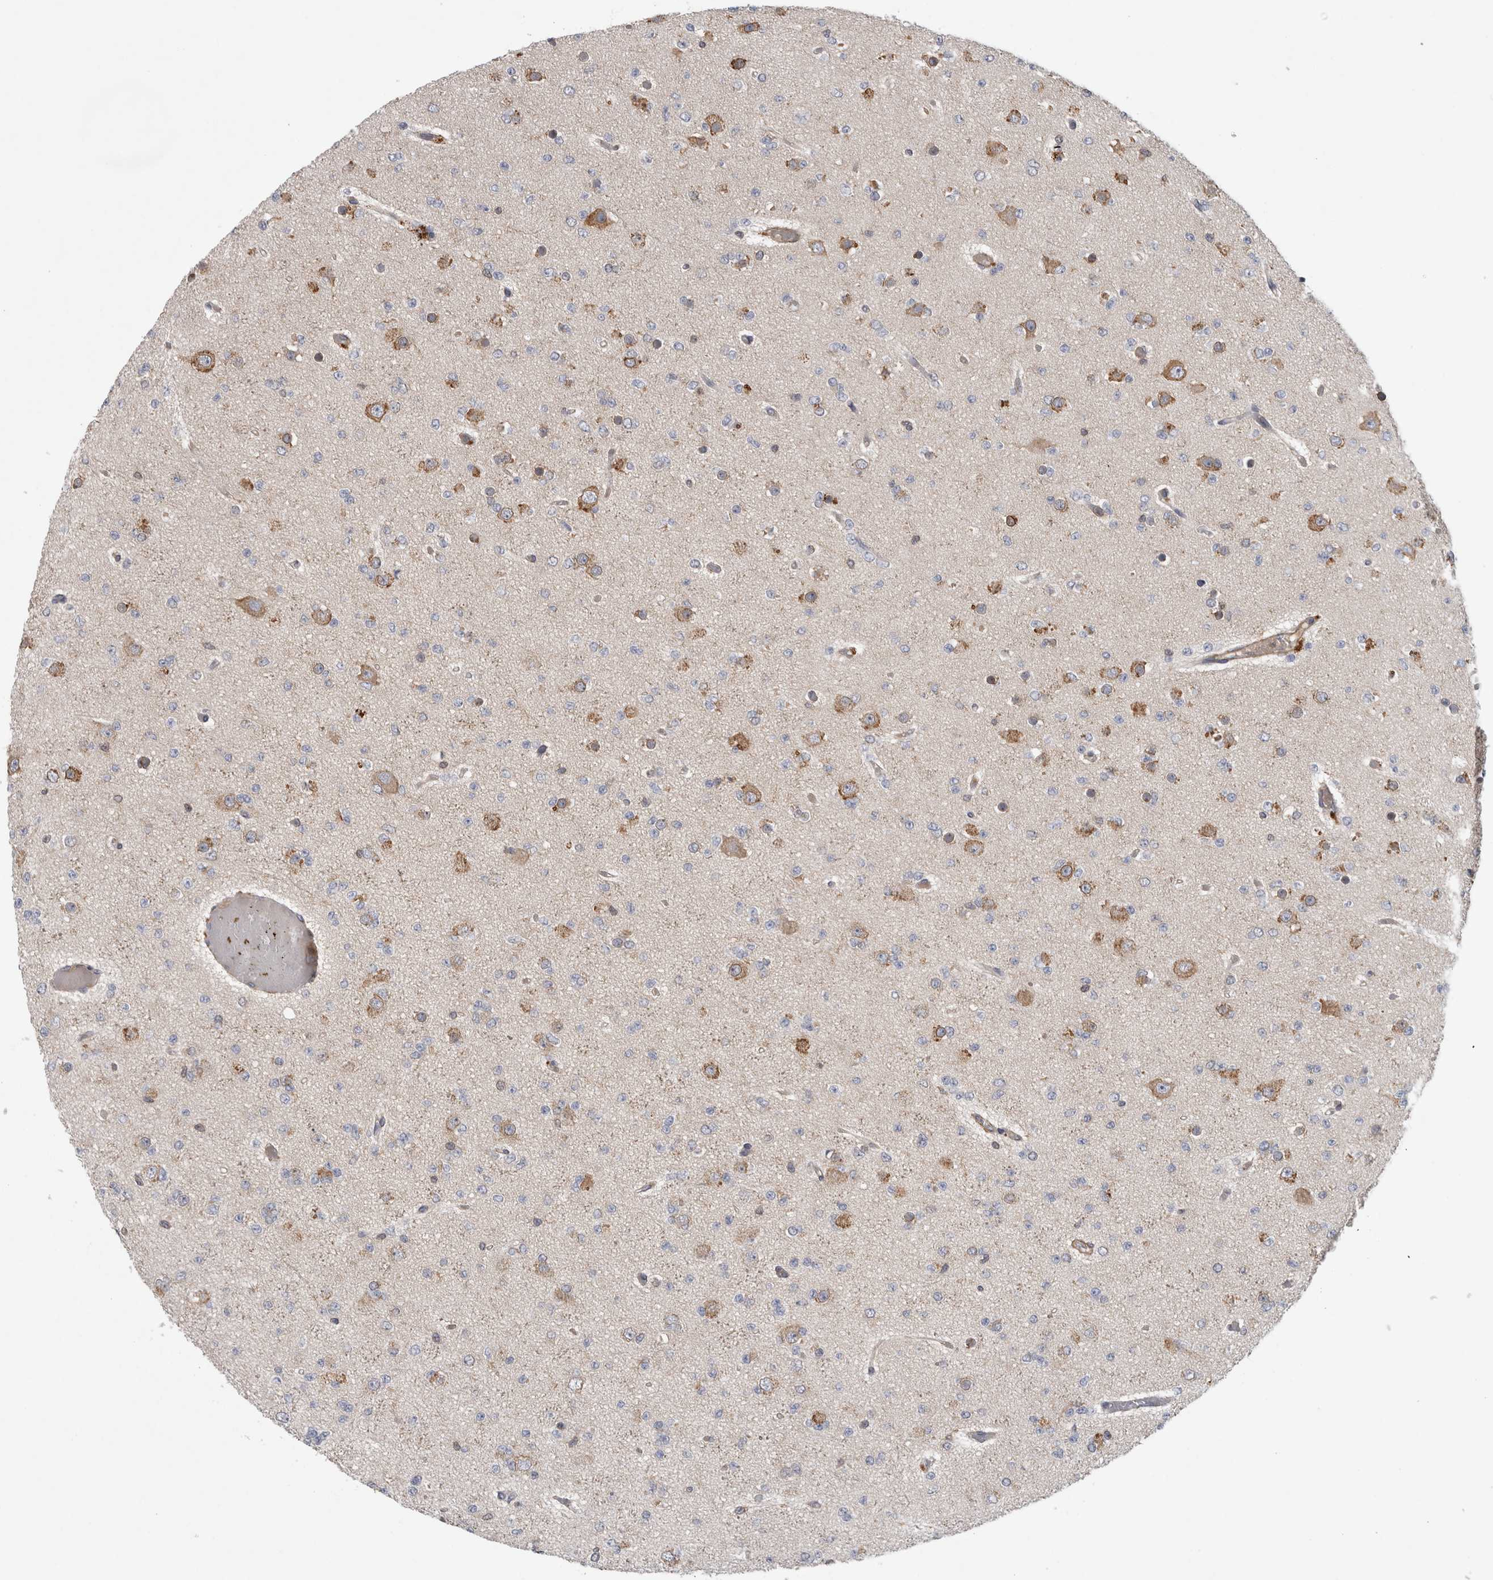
{"staining": {"intensity": "moderate", "quantity": "<25%", "location": "cytoplasmic/membranous"}, "tissue": "glioma", "cell_type": "Tumor cells", "image_type": "cancer", "snomed": [{"axis": "morphology", "description": "Glioma, malignant, Low grade"}, {"axis": "topography", "description": "Brain"}], "caption": "Immunohistochemistry of human low-grade glioma (malignant) exhibits low levels of moderate cytoplasmic/membranous expression in approximately <25% of tumor cells. The protein is shown in brown color, while the nuclei are stained blue.", "gene": "ANKFY1", "patient": {"sex": "female", "age": 22}}